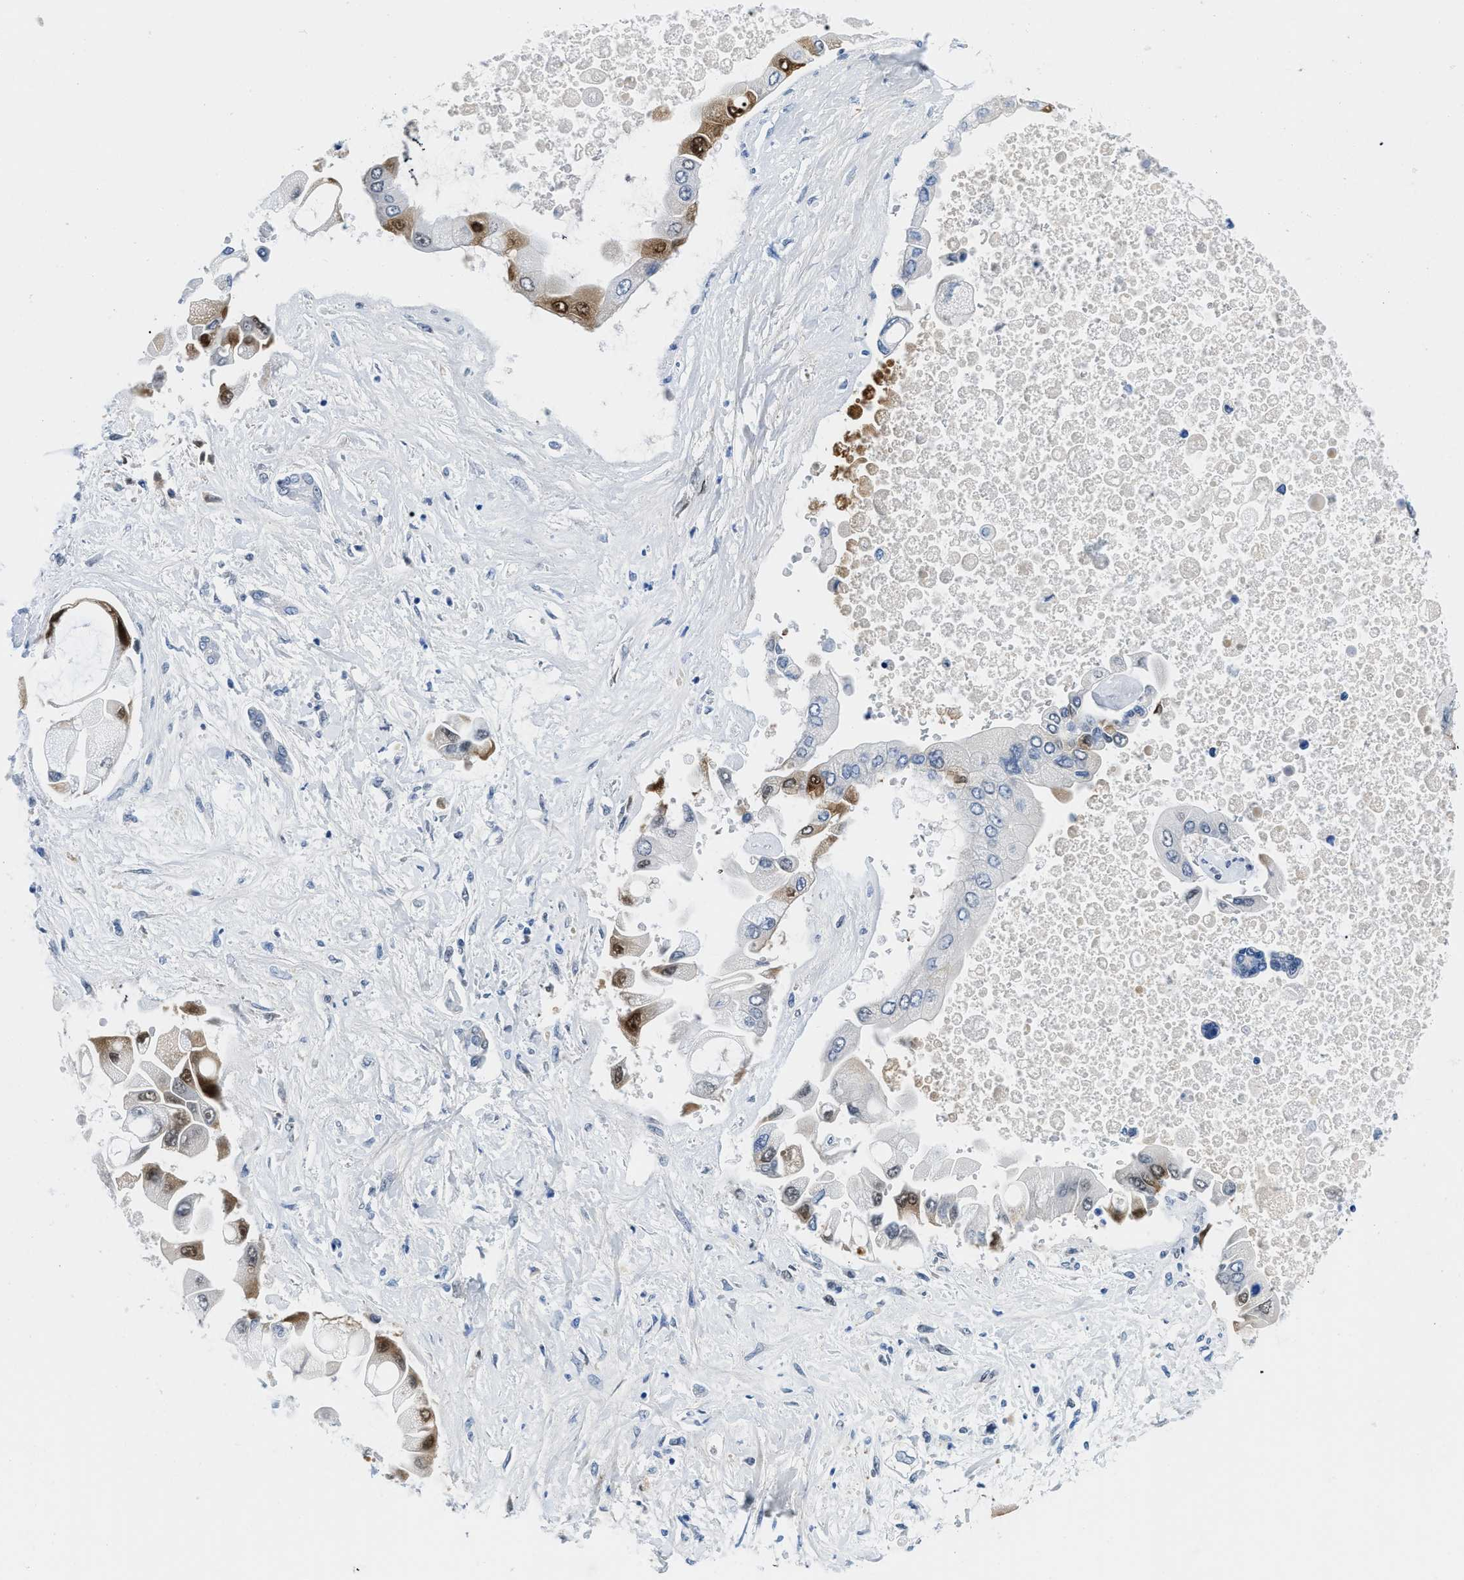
{"staining": {"intensity": "strong", "quantity": "25%-75%", "location": "cytoplasmic/membranous,nuclear"}, "tissue": "liver cancer", "cell_type": "Tumor cells", "image_type": "cancer", "snomed": [{"axis": "morphology", "description": "Cholangiocarcinoma"}, {"axis": "topography", "description": "Liver"}], "caption": "Strong cytoplasmic/membranous and nuclear protein staining is appreciated in about 25%-75% of tumor cells in liver cholangiocarcinoma.", "gene": "SMARCAD1", "patient": {"sex": "male", "age": 50}}